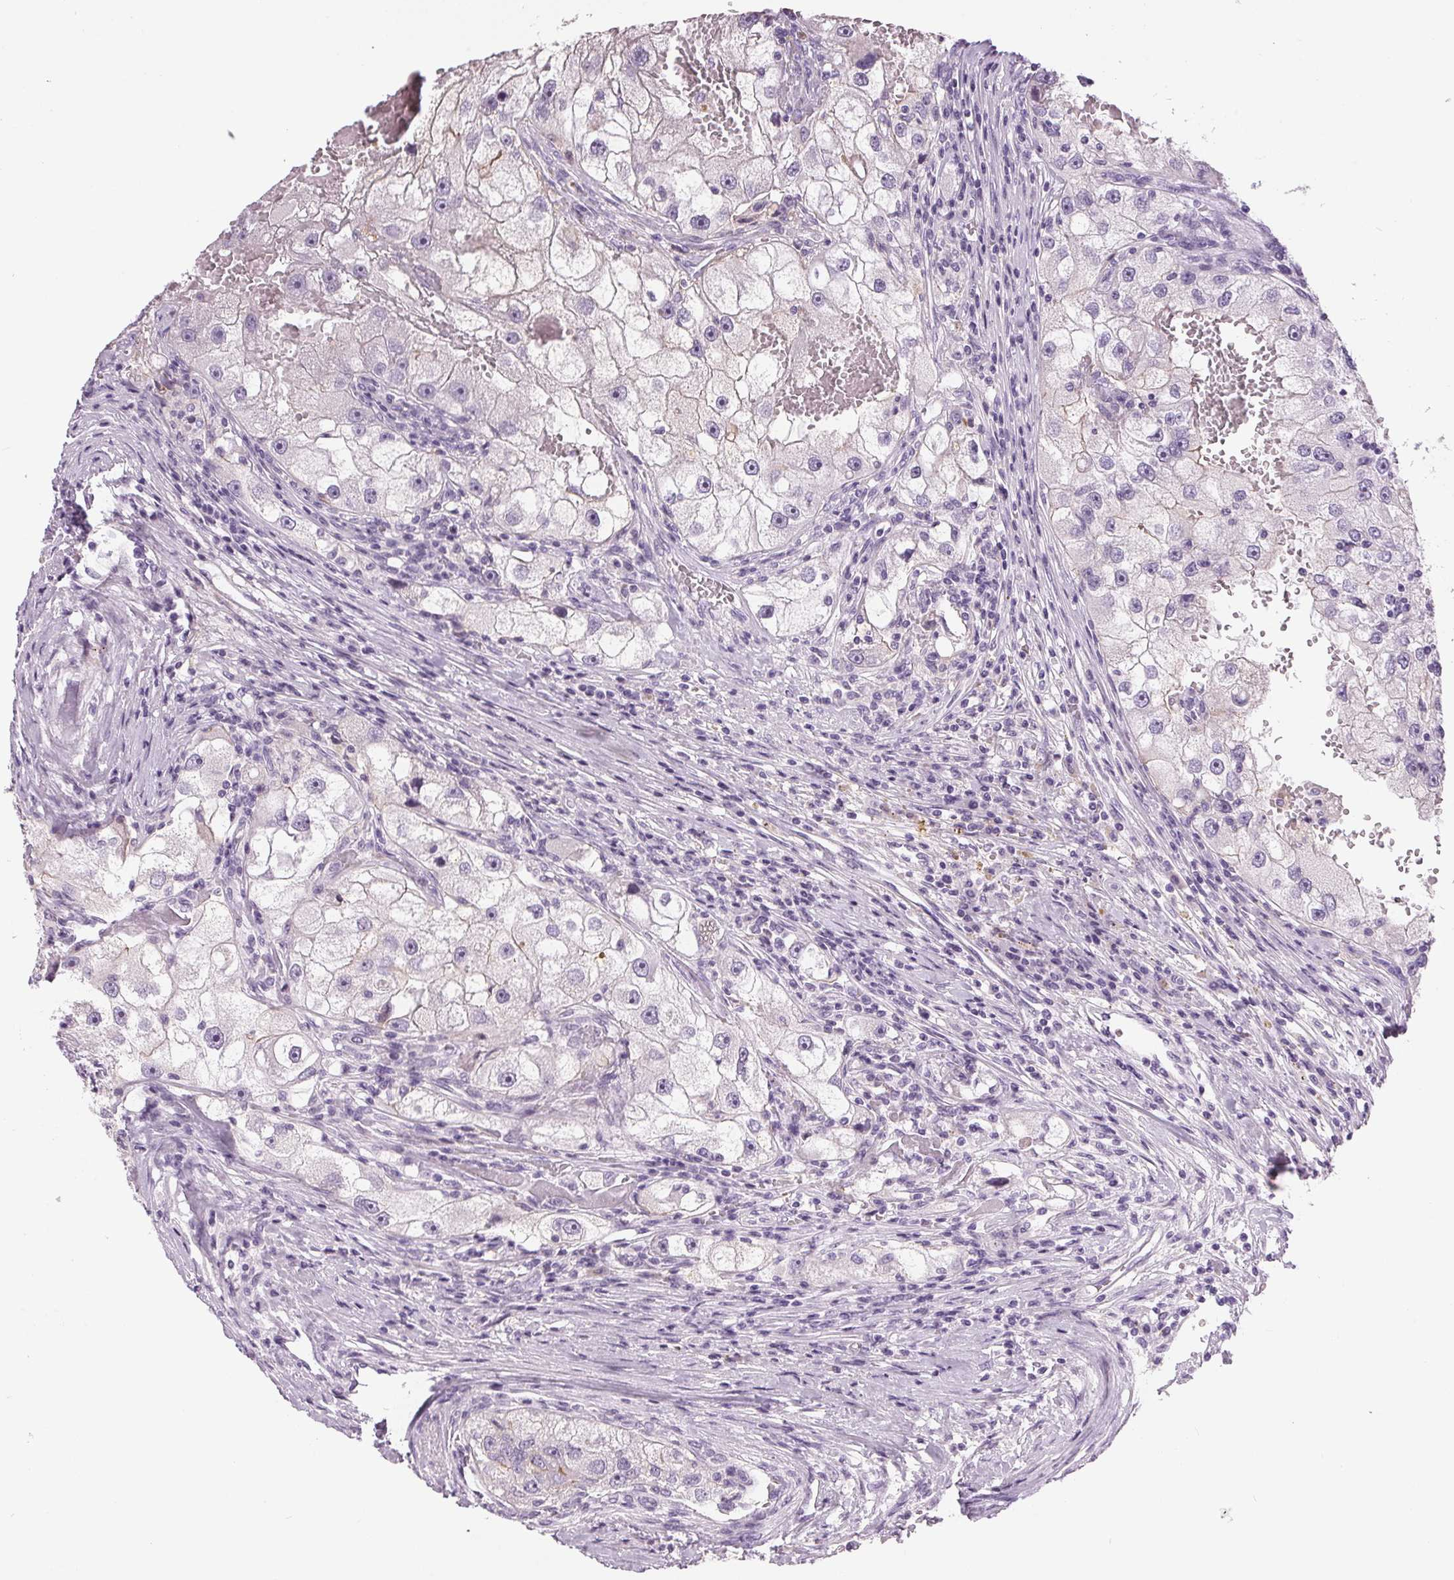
{"staining": {"intensity": "weak", "quantity": "<25%", "location": "cytoplasmic/membranous"}, "tissue": "renal cancer", "cell_type": "Tumor cells", "image_type": "cancer", "snomed": [{"axis": "morphology", "description": "Adenocarcinoma, NOS"}, {"axis": "topography", "description": "Kidney"}], "caption": "Immunohistochemical staining of human adenocarcinoma (renal) demonstrates no significant positivity in tumor cells. Nuclei are stained in blue.", "gene": "MISP", "patient": {"sex": "male", "age": 63}}